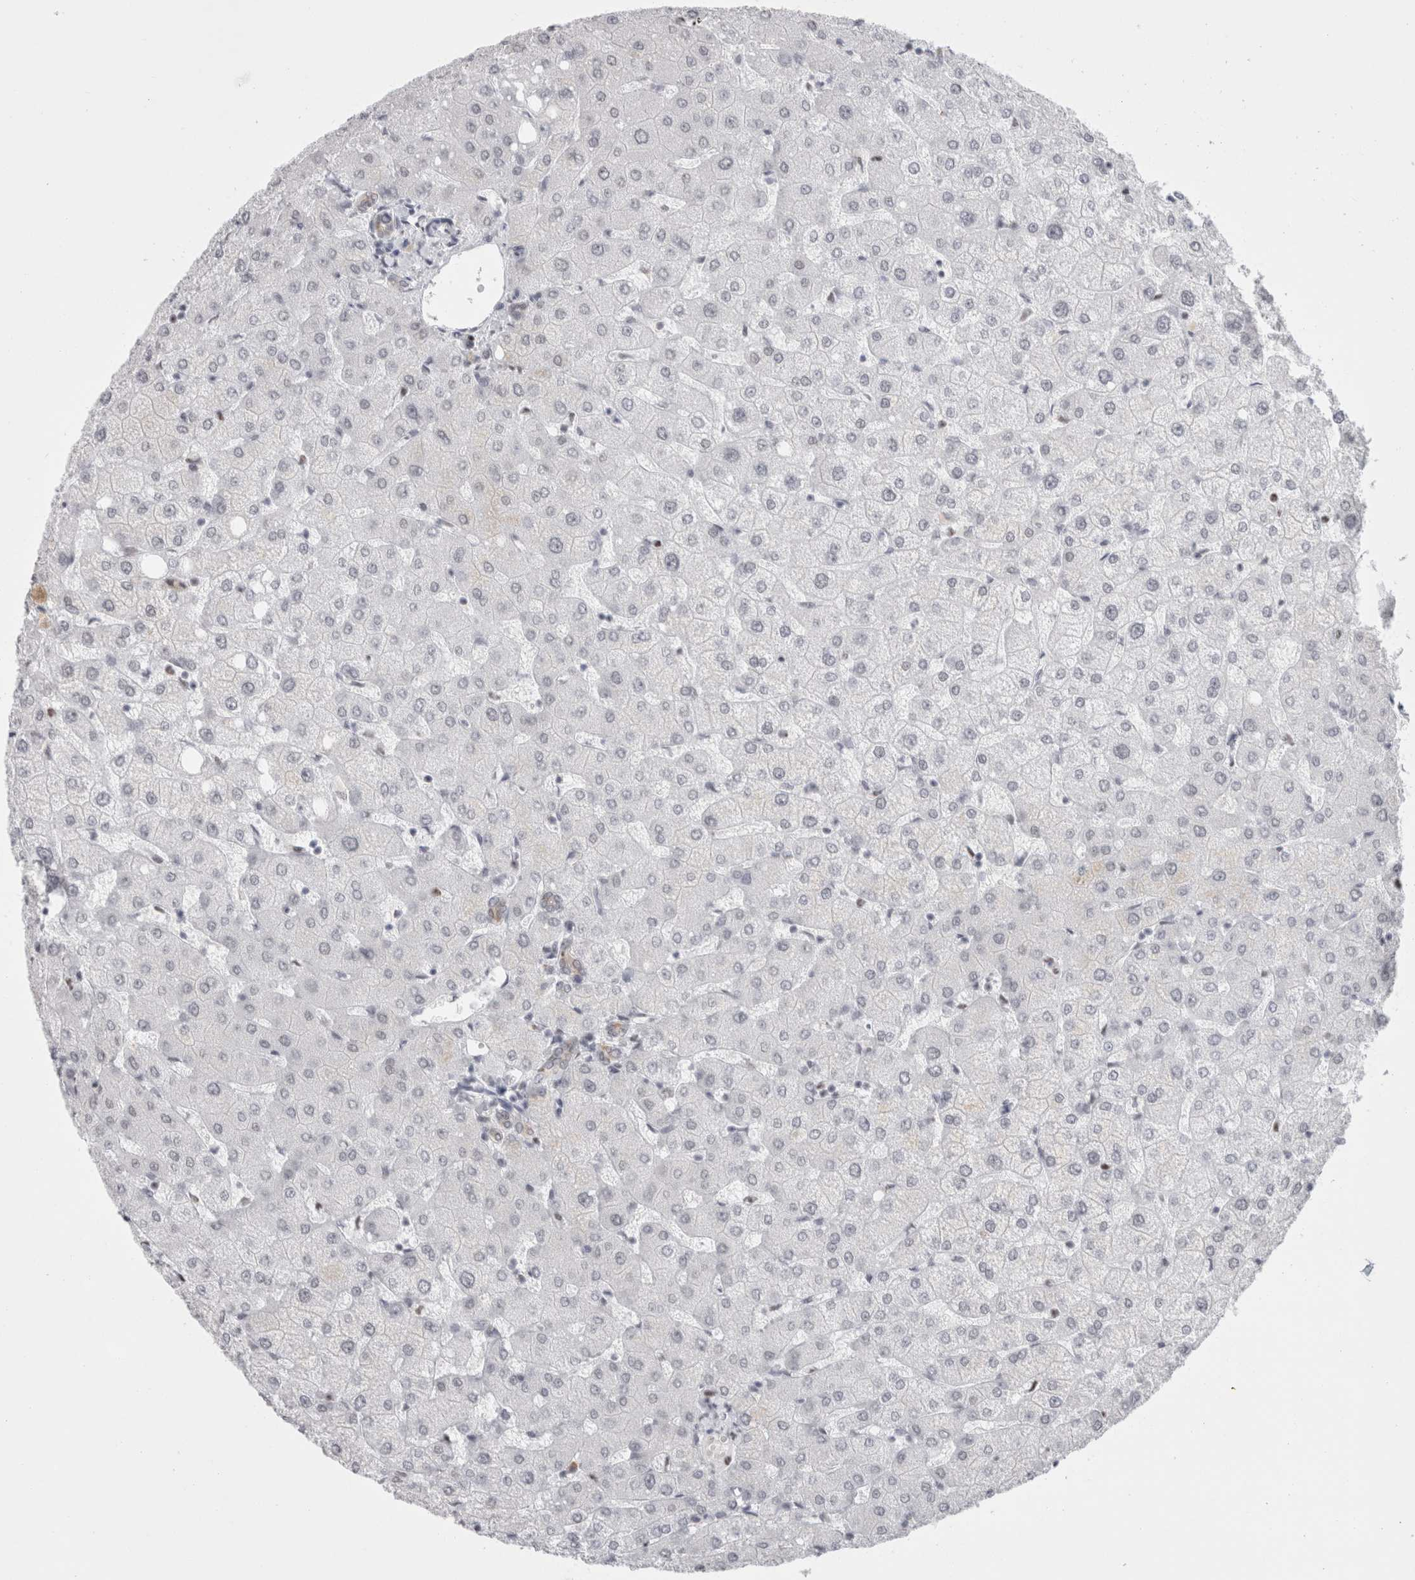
{"staining": {"intensity": "weak", "quantity": "25%-75%", "location": "cytoplasmic/membranous"}, "tissue": "liver", "cell_type": "Cholangiocytes", "image_type": "normal", "snomed": [{"axis": "morphology", "description": "Normal tissue, NOS"}, {"axis": "topography", "description": "Liver"}], "caption": "The image reveals immunohistochemical staining of benign liver. There is weak cytoplasmic/membranous positivity is present in about 25%-75% of cholangiocytes.", "gene": "SMARCC1", "patient": {"sex": "female", "age": 54}}